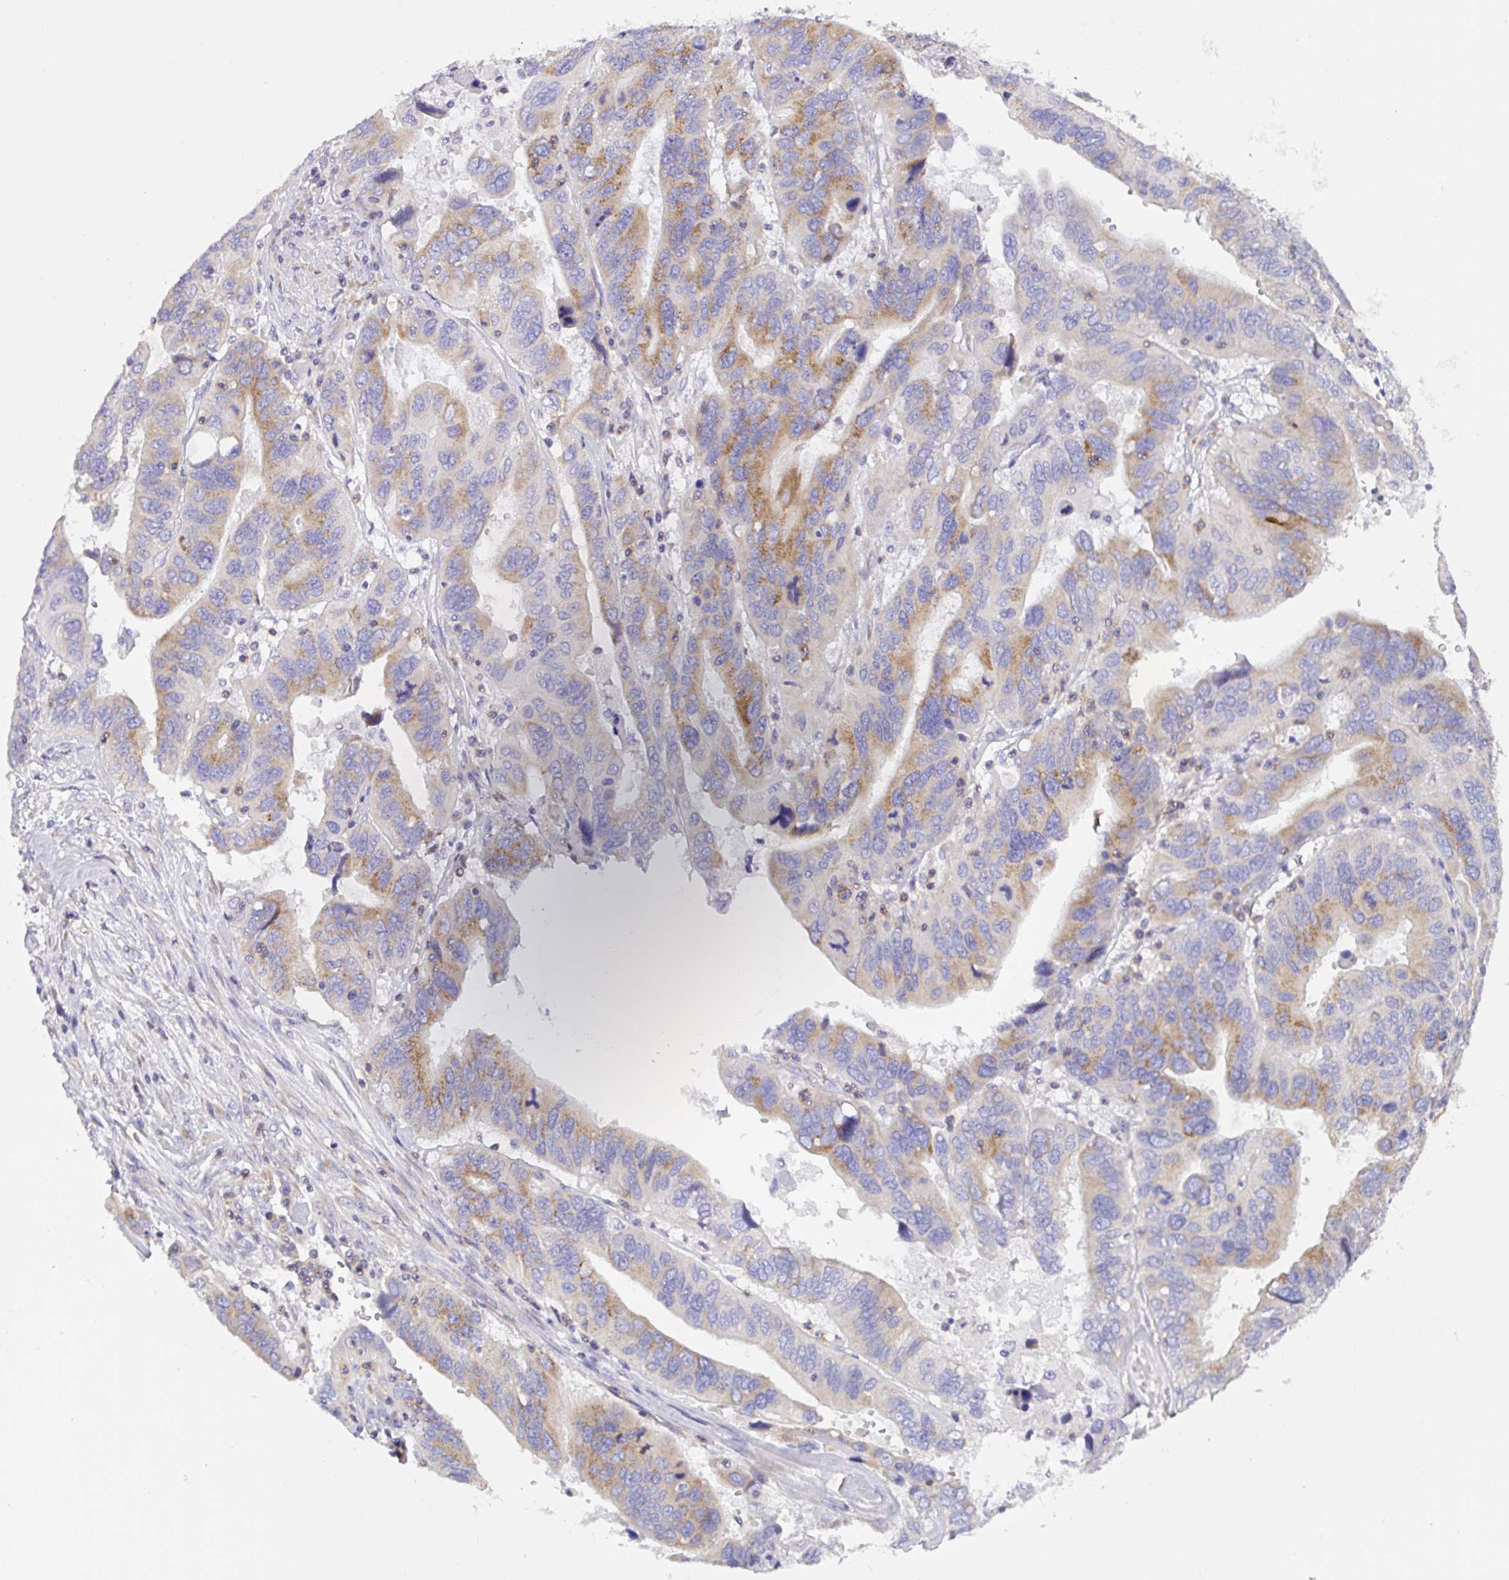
{"staining": {"intensity": "moderate", "quantity": ">75%", "location": "cytoplasmic/membranous"}, "tissue": "ovarian cancer", "cell_type": "Tumor cells", "image_type": "cancer", "snomed": [{"axis": "morphology", "description": "Cystadenocarcinoma, serous, NOS"}, {"axis": "topography", "description": "Ovary"}], "caption": "The immunohistochemical stain highlights moderate cytoplasmic/membranous staining in tumor cells of ovarian cancer (serous cystadenocarcinoma) tissue.", "gene": "MIA3", "patient": {"sex": "female", "age": 79}}